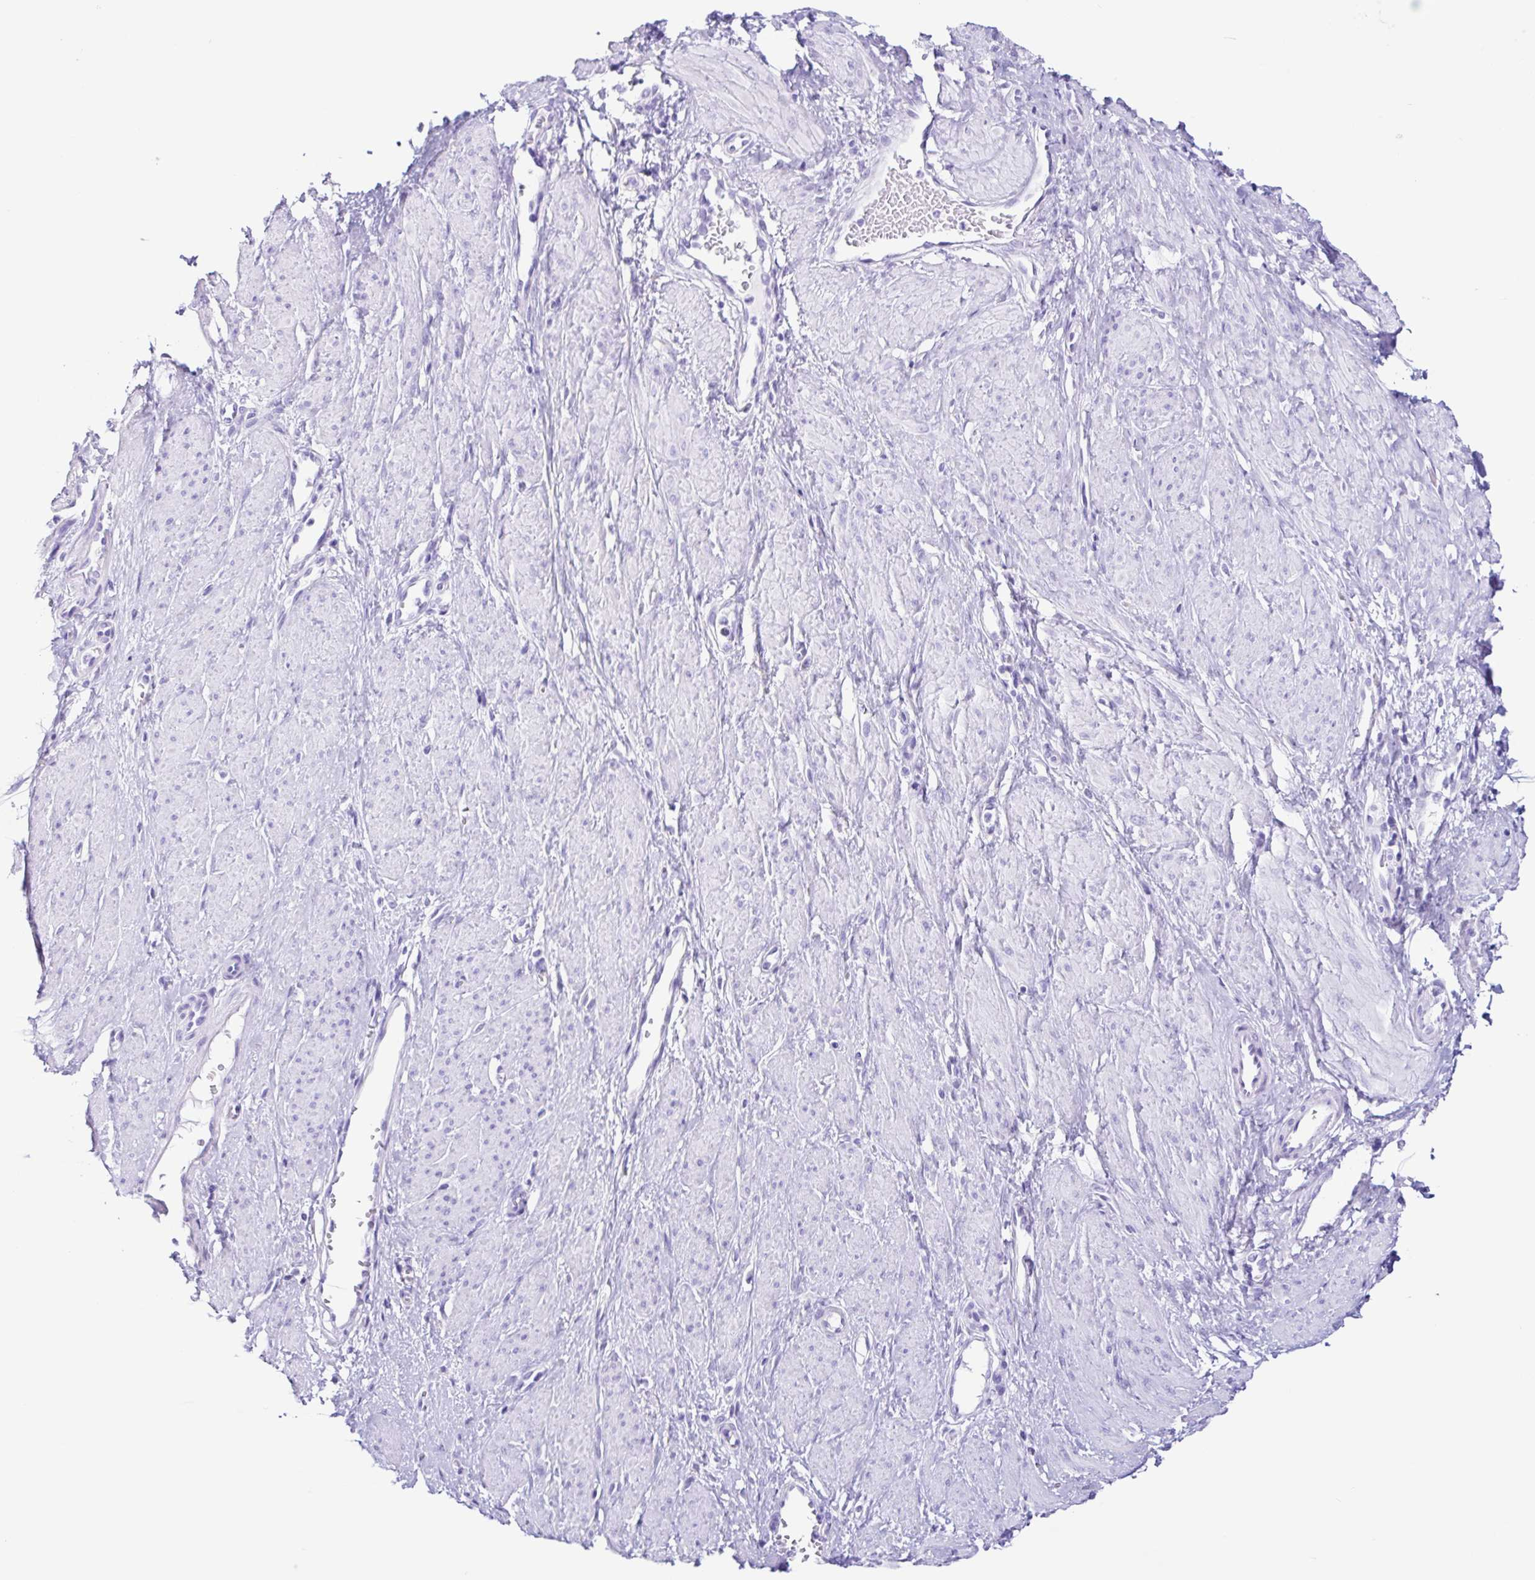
{"staining": {"intensity": "negative", "quantity": "none", "location": "none"}, "tissue": "smooth muscle", "cell_type": "Smooth muscle cells", "image_type": "normal", "snomed": [{"axis": "morphology", "description": "Normal tissue, NOS"}, {"axis": "topography", "description": "Smooth muscle"}, {"axis": "topography", "description": "Uterus"}], "caption": "The IHC image has no significant staining in smooth muscle cells of smooth muscle. (DAB immunohistochemistry (IHC), high magnification).", "gene": "PIGF", "patient": {"sex": "female", "age": 39}}